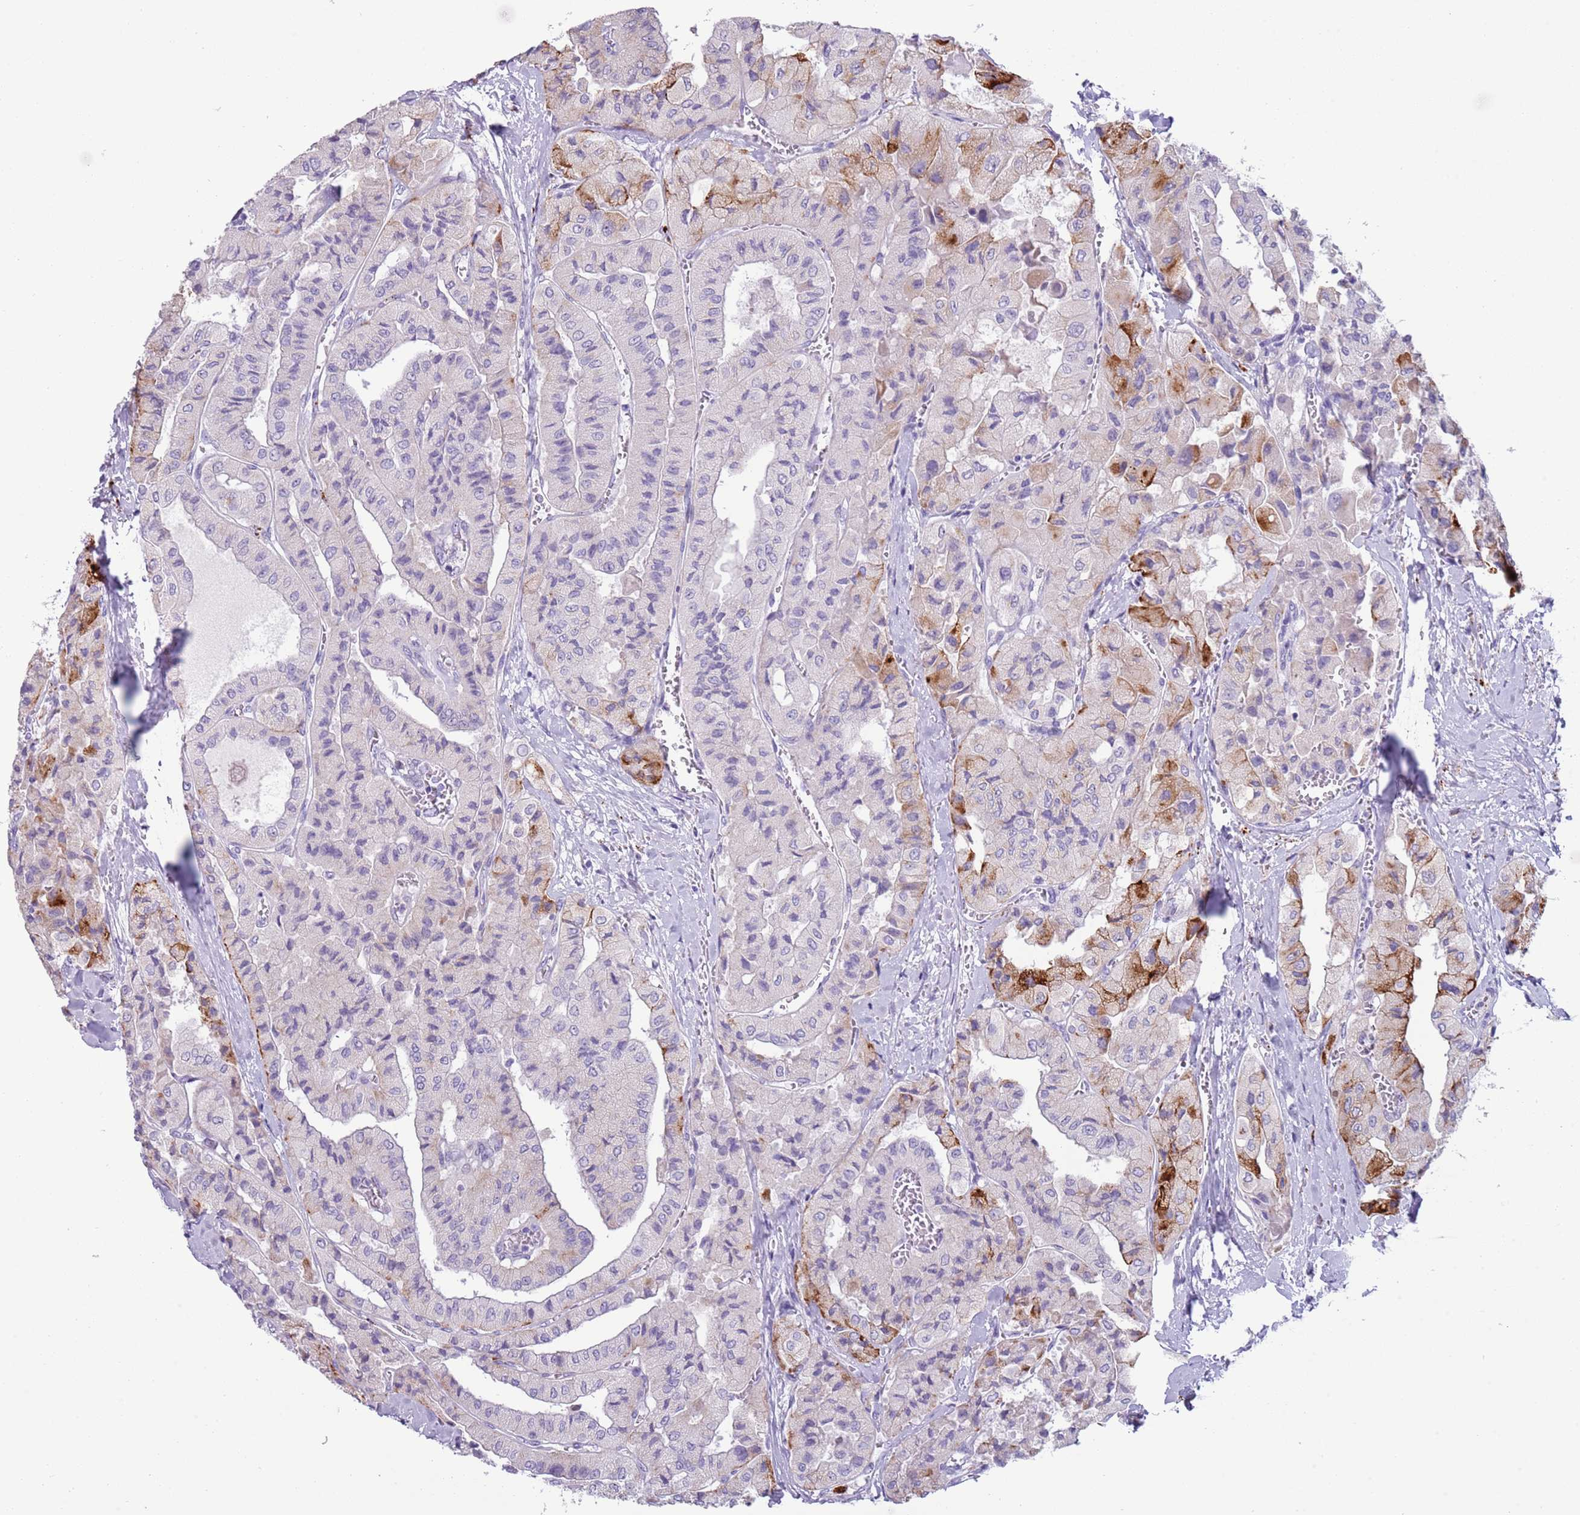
{"staining": {"intensity": "strong", "quantity": "<25%", "location": "cytoplasmic/membranous"}, "tissue": "thyroid cancer", "cell_type": "Tumor cells", "image_type": "cancer", "snomed": [{"axis": "morphology", "description": "Normal tissue, NOS"}, {"axis": "morphology", "description": "Papillary adenocarcinoma, NOS"}, {"axis": "topography", "description": "Thyroid gland"}], "caption": "Immunohistochemical staining of human thyroid cancer displays medium levels of strong cytoplasmic/membranous positivity in about <25% of tumor cells.", "gene": "NBPF6", "patient": {"sex": "female", "age": 59}}